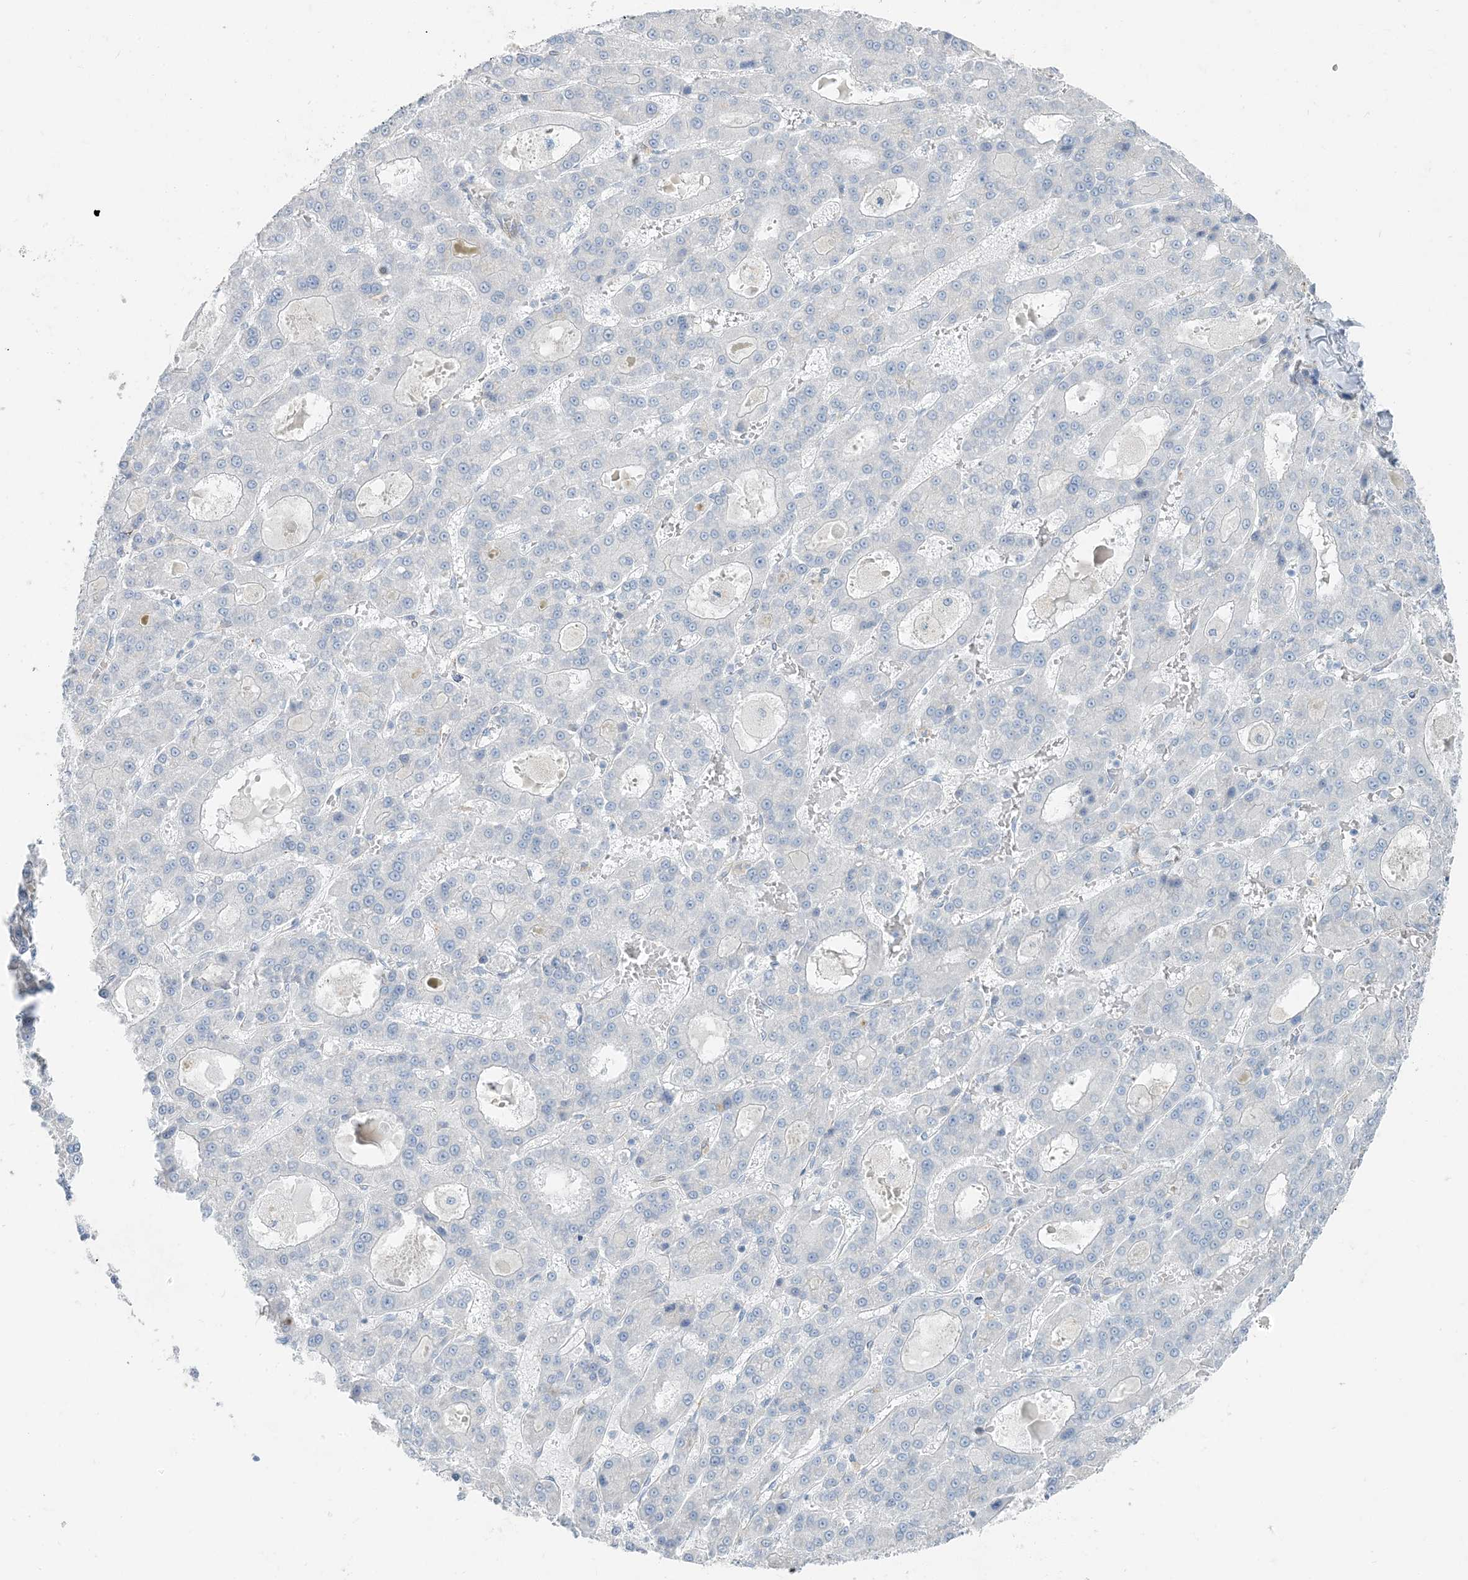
{"staining": {"intensity": "negative", "quantity": "none", "location": "none"}, "tissue": "liver cancer", "cell_type": "Tumor cells", "image_type": "cancer", "snomed": [{"axis": "morphology", "description": "Carcinoma, Hepatocellular, NOS"}, {"axis": "topography", "description": "Liver"}], "caption": "There is no significant staining in tumor cells of liver cancer (hepatocellular carcinoma).", "gene": "PGM5", "patient": {"sex": "male", "age": 70}}